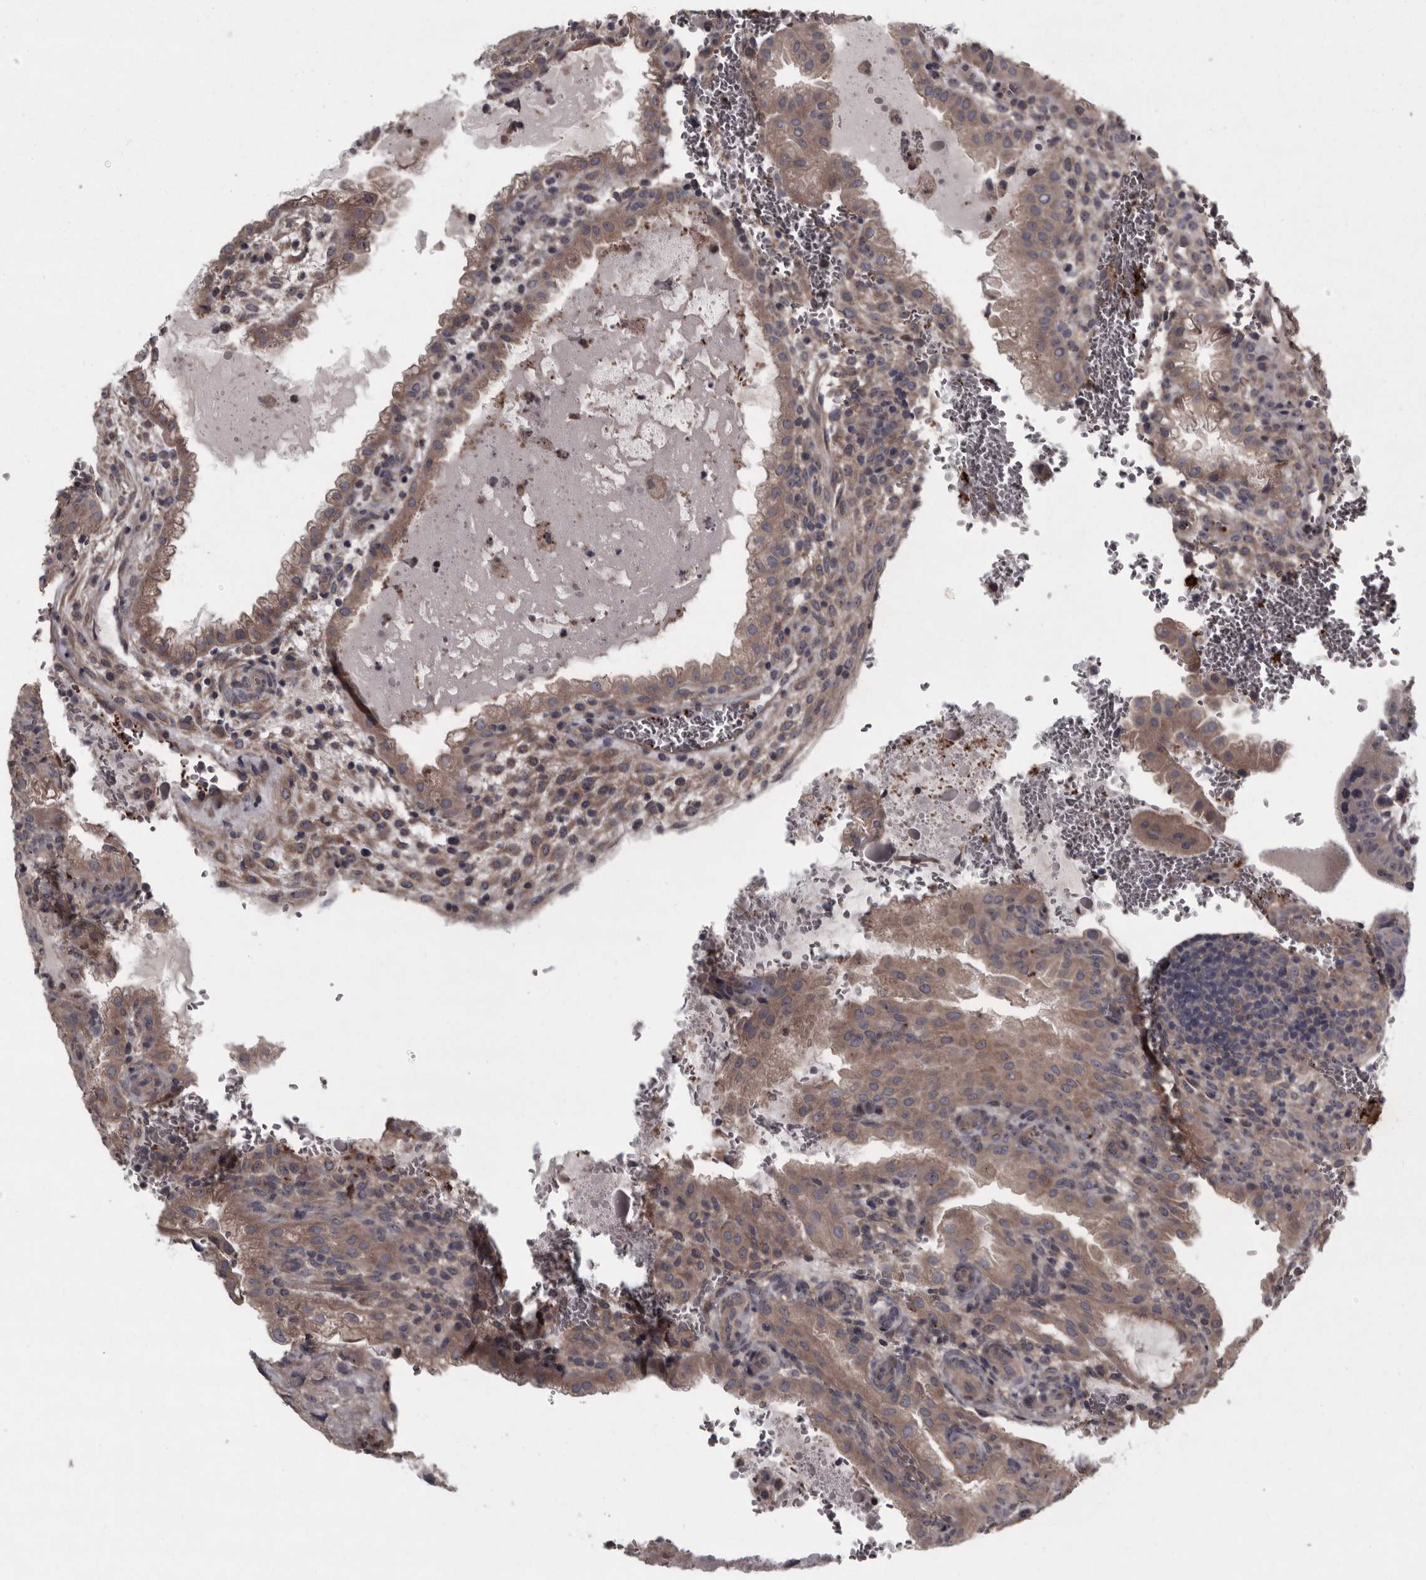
{"staining": {"intensity": "strong", "quantity": "25%-75%", "location": "cytoplasmic/membranous"}, "tissue": "placenta", "cell_type": "Decidual cells", "image_type": "normal", "snomed": [{"axis": "morphology", "description": "Normal tissue, NOS"}, {"axis": "topography", "description": "Placenta"}], "caption": "Immunohistochemistry (IHC) (DAB (3,3'-diaminobenzidine)) staining of unremarkable human placenta shows strong cytoplasmic/membranous protein staining in approximately 25%-75% of decidual cells.", "gene": "RSU1", "patient": {"sex": "female", "age": 35}}